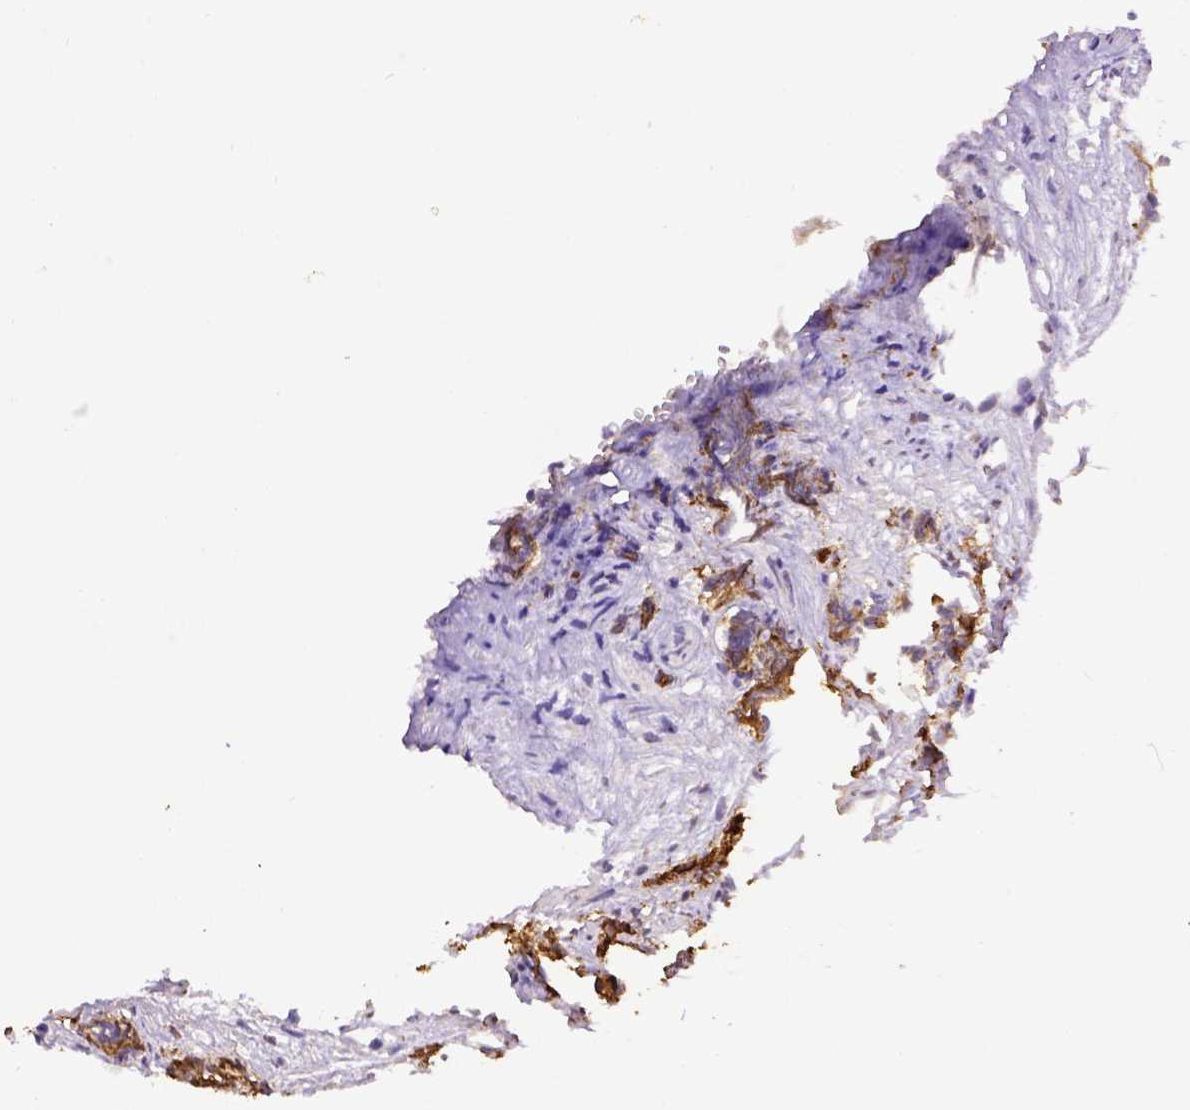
{"staining": {"intensity": "moderate", "quantity": "25%-75%", "location": "cytoplasmic/membranous"}, "tissue": "prostate cancer", "cell_type": "Tumor cells", "image_type": "cancer", "snomed": [{"axis": "morphology", "description": "Adenocarcinoma, High grade"}, {"axis": "topography", "description": "Prostate"}], "caption": "Moderate cytoplasmic/membranous positivity for a protein is appreciated in approximately 25%-75% of tumor cells of adenocarcinoma (high-grade) (prostate) using immunohistochemistry (IHC).", "gene": "B3GAT1", "patient": {"sex": "male", "age": 84}}